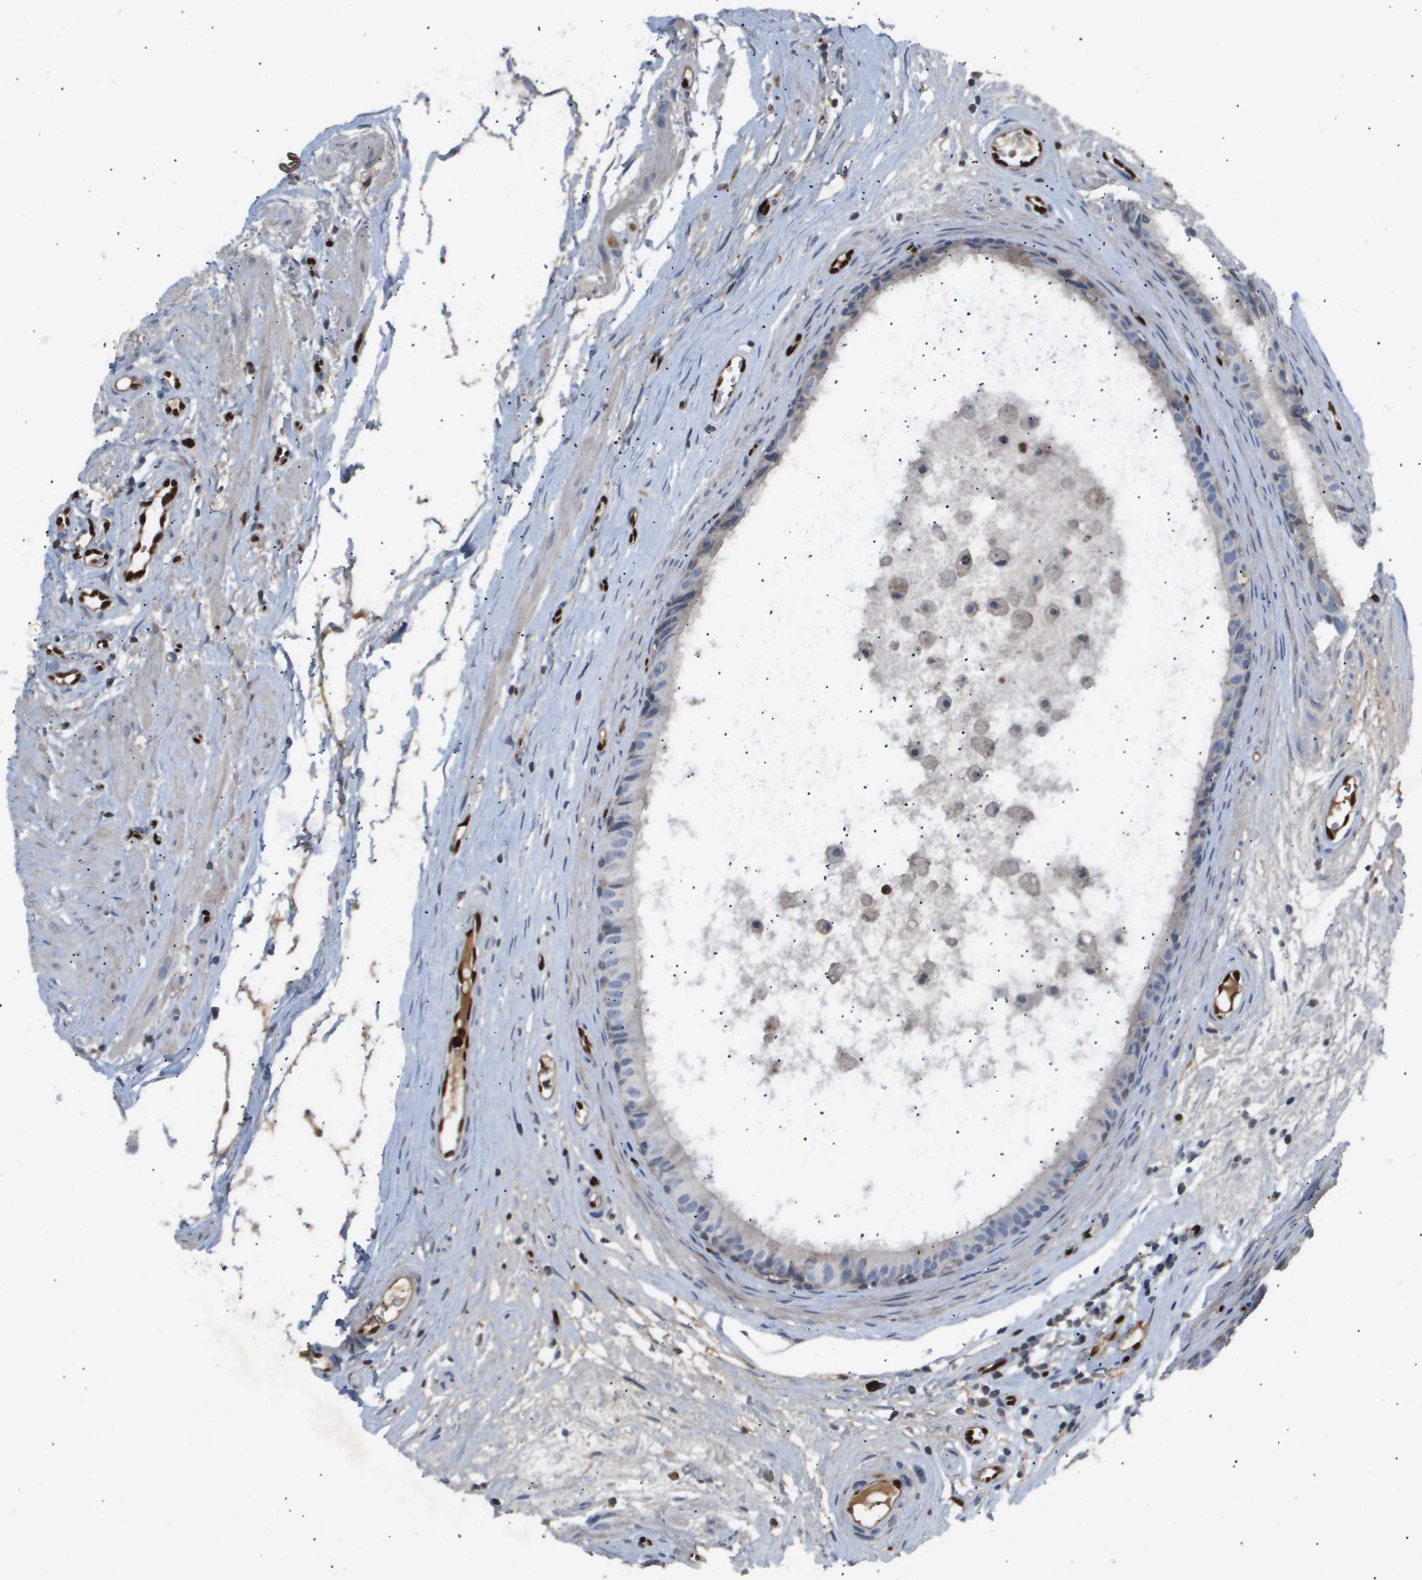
{"staining": {"intensity": "negative", "quantity": "none", "location": "none"}, "tissue": "epididymis", "cell_type": "Glandular cells", "image_type": "normal", "snomed": [{"axis": "morphology", "description": "Normal tissue, NOS"}, {"axis": "morphology", "description": "Inflammation, NOS"}, {"axis": "topography", "description": "Epididymis"}], "caption": "Immunohistochemistry photomicrograph of normal epididymis stained for a protein (brown), which displays no positivity in glandular cells.", "gene": "ERG", "patient": {"sex": "male", "age": 85}}